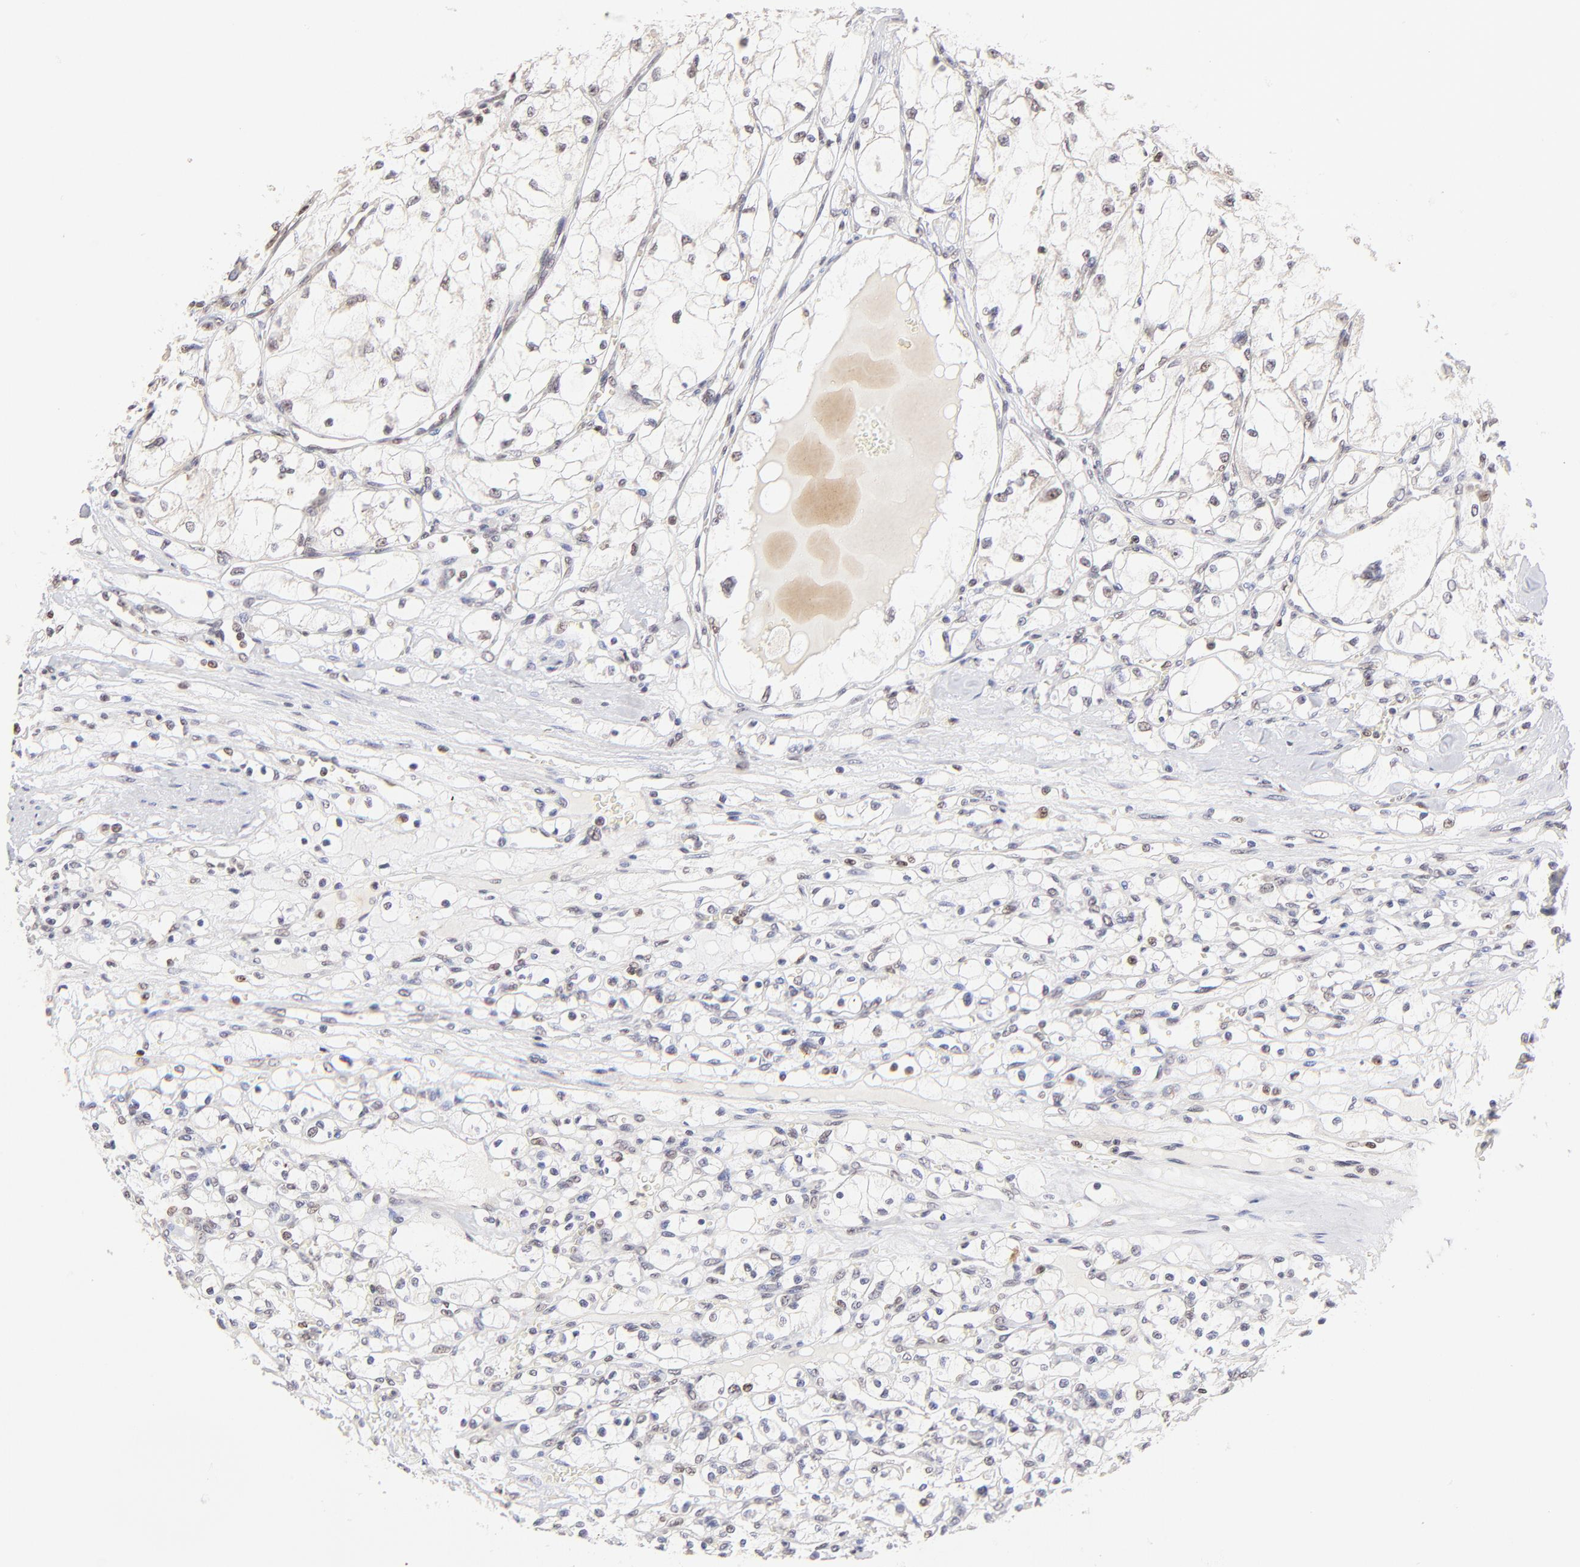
{"staining": {"intensity": "weak", "quantity": "25%-75%", "location": "nuclear"}, "tissue": "renal cancer", "cell_type": "Tumor cells", "image_type": "cancer", "snomed": [{"axis": "morphology", "description": "Adenocarcinoma, NOS"}, {"axis": "topography", "description": "Kidney"}], "caption": "Immunohistochemistry image of neoplastic tissue: renal cancer stained using immunohistochemistry (IHC) exhibits low levels of weak protein expression localized specifically in the nuclear of tumor cells, appearing as a nuclear brown color.", "gene": "ZNF670", "patient": {"sex": "male", "age": 61}}